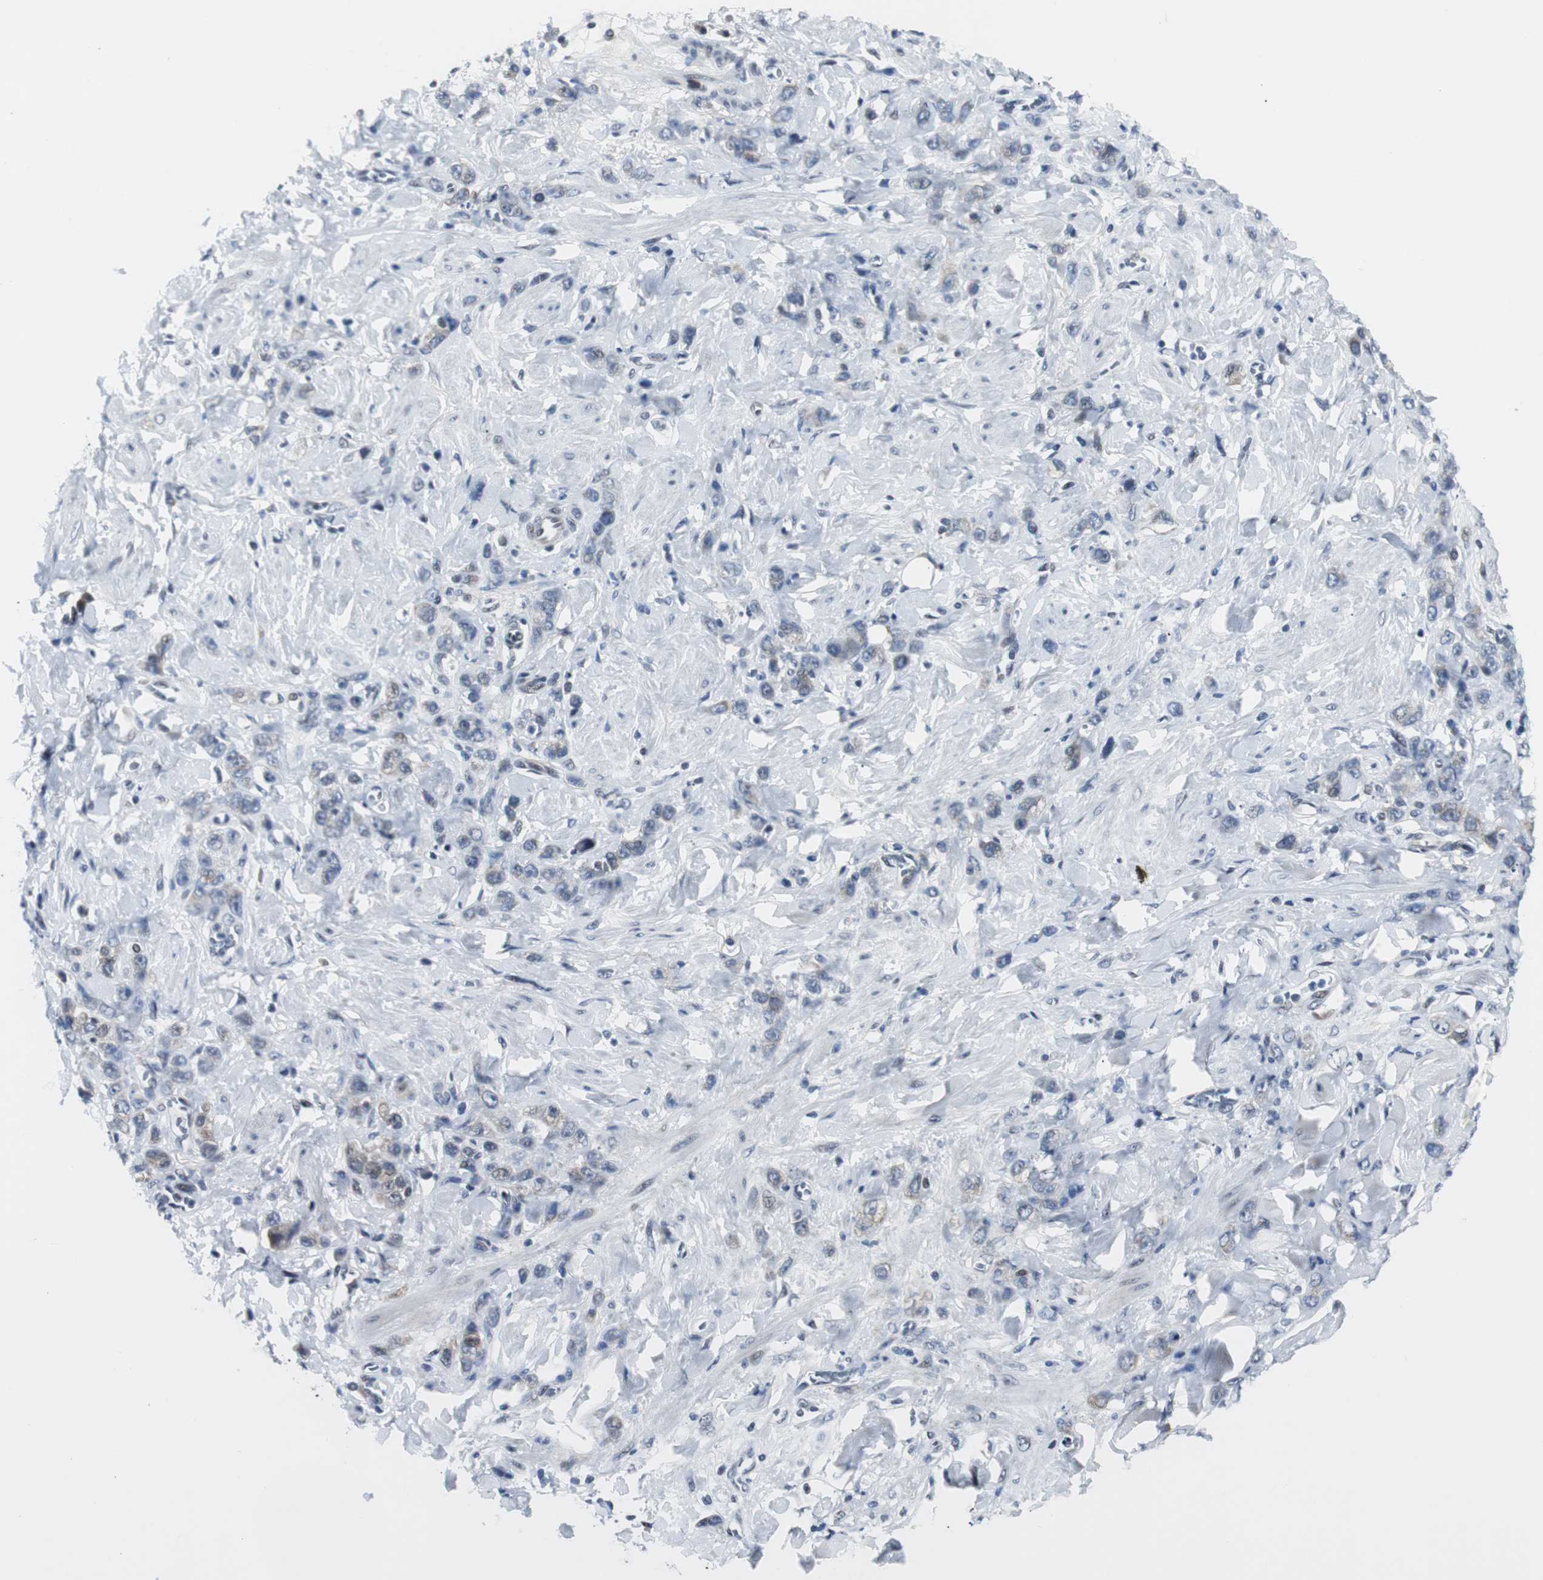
{"staining": {"intensity": "weak", "quantity": "<25%", "location": "cytoplasmic/membranous"}, "tissue": "stomach cancer", "cell_type": "Tumor cells", "image_type": "cancer", "snomed": [{"axis": "morphology", "description": "Adenocarcinoma, NOS"}, {"axis": "topography", "description": "Stomach"}], "caption": "The histopathology image displays no staining of tumor cells in adenocarcinoma (stomach). Nuclei are stained in blue.", "gene": "MTA1", "patient": {"sex": "male", "age": 82}}